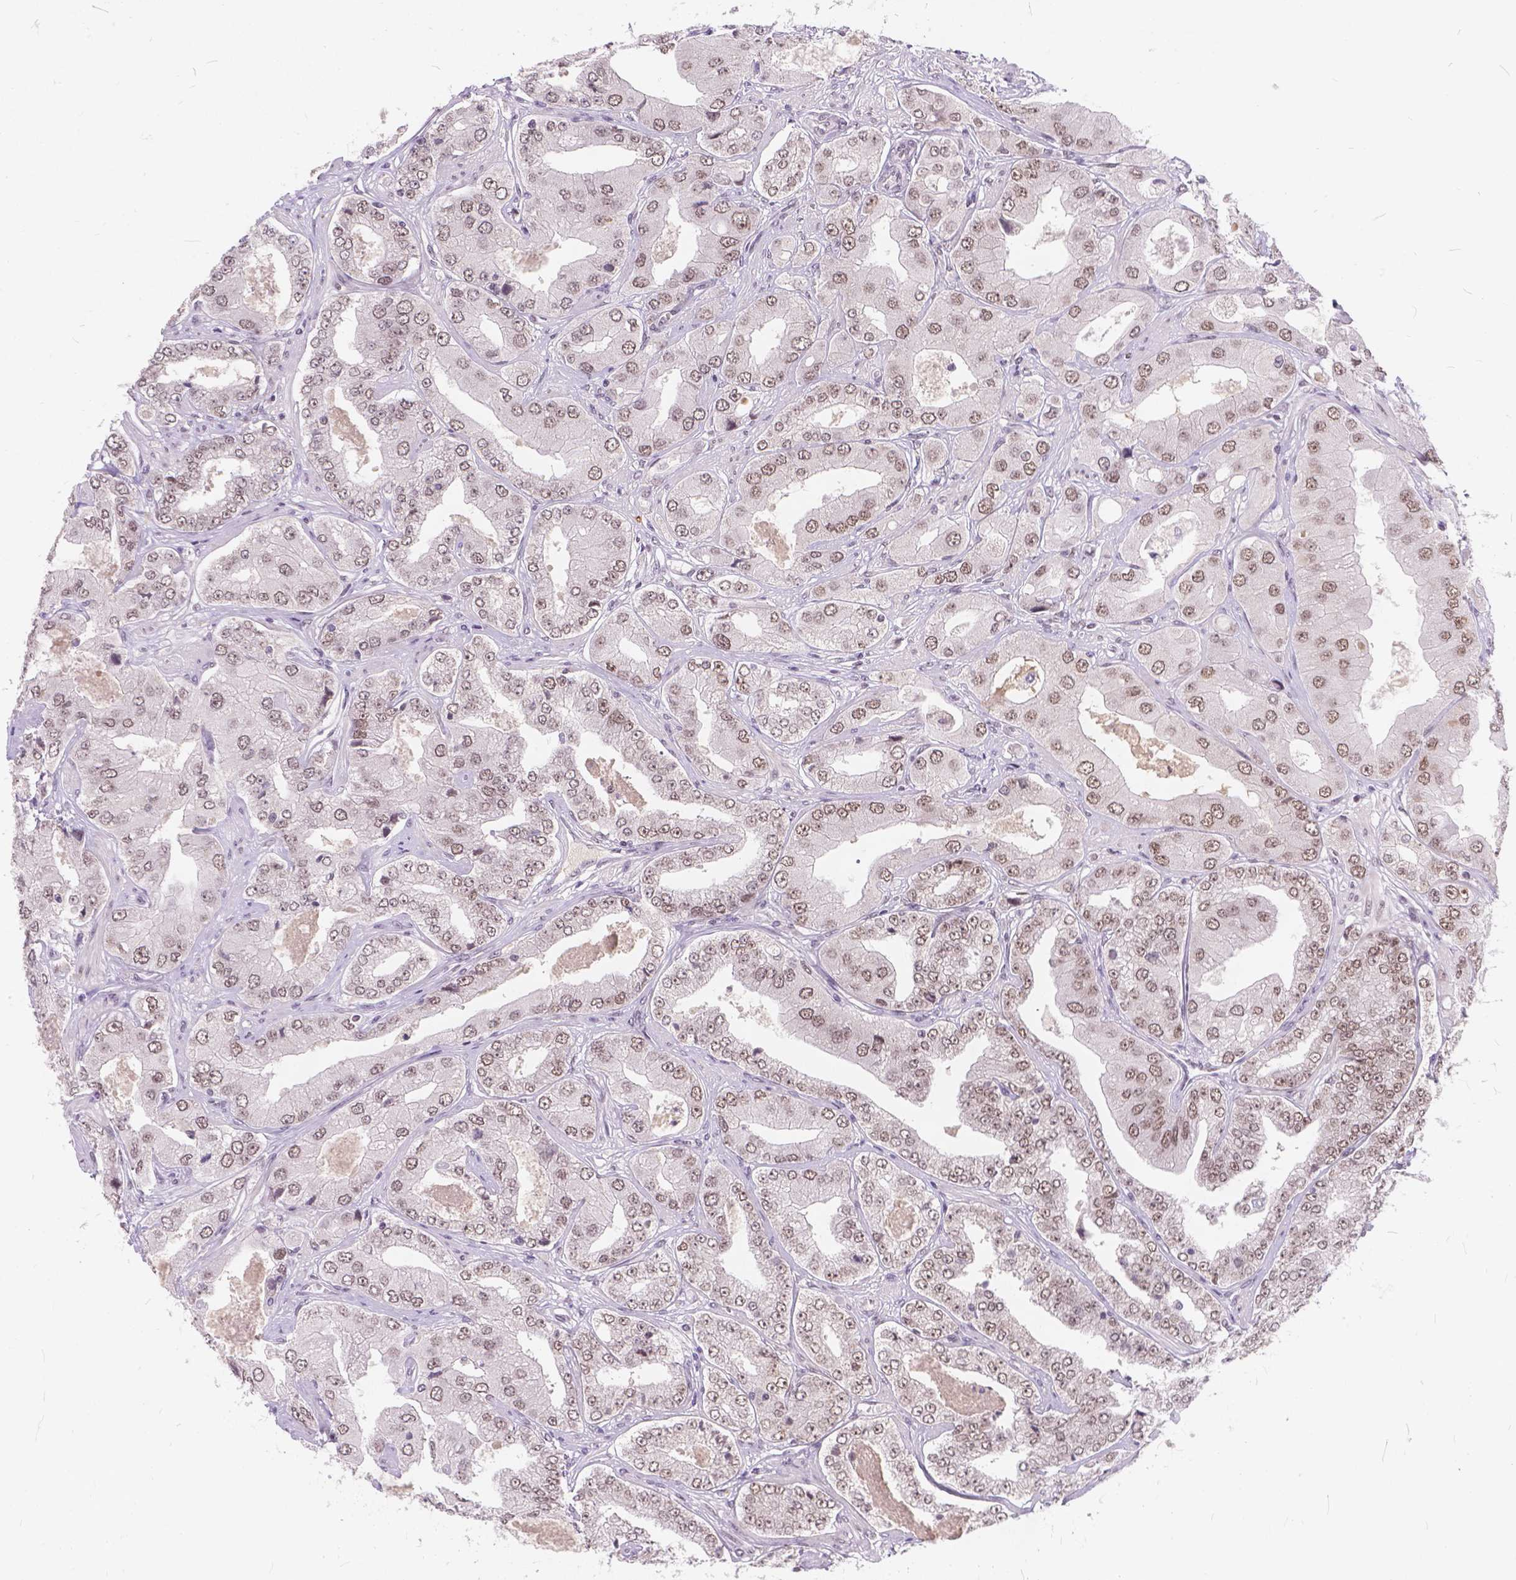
{"staining": {"intensity": "moderate", "quantity": "<25%", "location": "nuclear"}, "tissue": "prostate cancer", "cell_type": "Tumor cells", "image_type": "cancer", "snomed": [{"axis": "morphology", "description": "Adenocarcinoma, Low grade"}, {"axis": "topography", "description": "Prostate"}], "caption": "The photomicrograph exhibits a brown stain indicating the presence of a protein in the nuclear of tumor cells in prostate cancer (adenocarcinoma (low-grade)).", "gene": "FAM53A", "patient": {"sex": "male", "age": 60}}